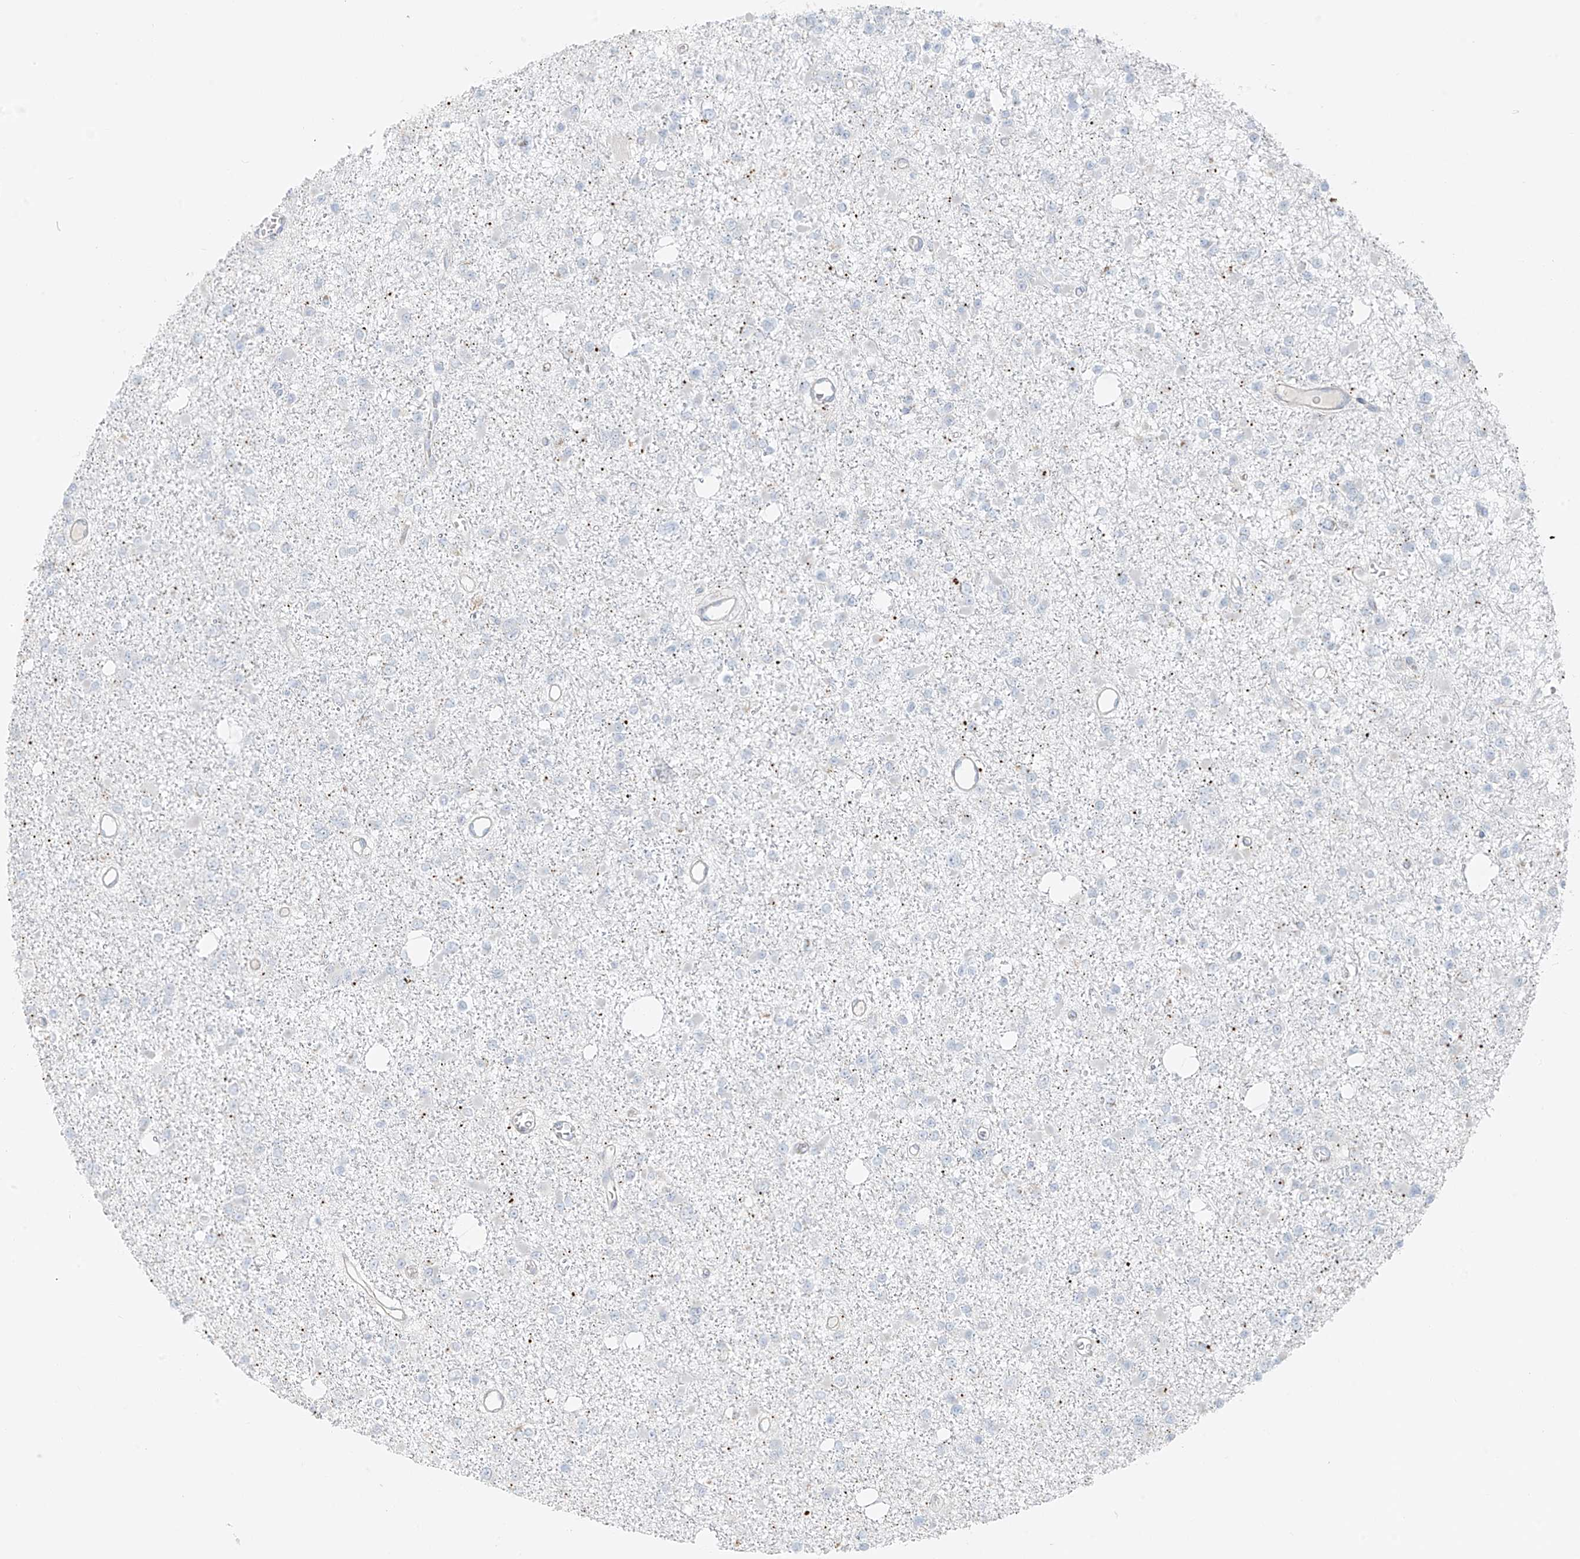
{"staining": {"intensity": "negative", "quantity": "none", "location": "none"}, "tissue": "glioma", "cell_type": "Tumor cells", "image_type": "cancer", "snomed": [{"axis": "morphology", "description": "Glioma, malignant, Low grade"}, {"axis": "topography", "description": "Brain"}], "caption": "DAB (3,3'-diaminobenzidine) immunohistochemical staining of glioma demonstrates no significant positivity in tumor cells.", "gene": "UST", "patient": {"sex": "female", "age": 22}}